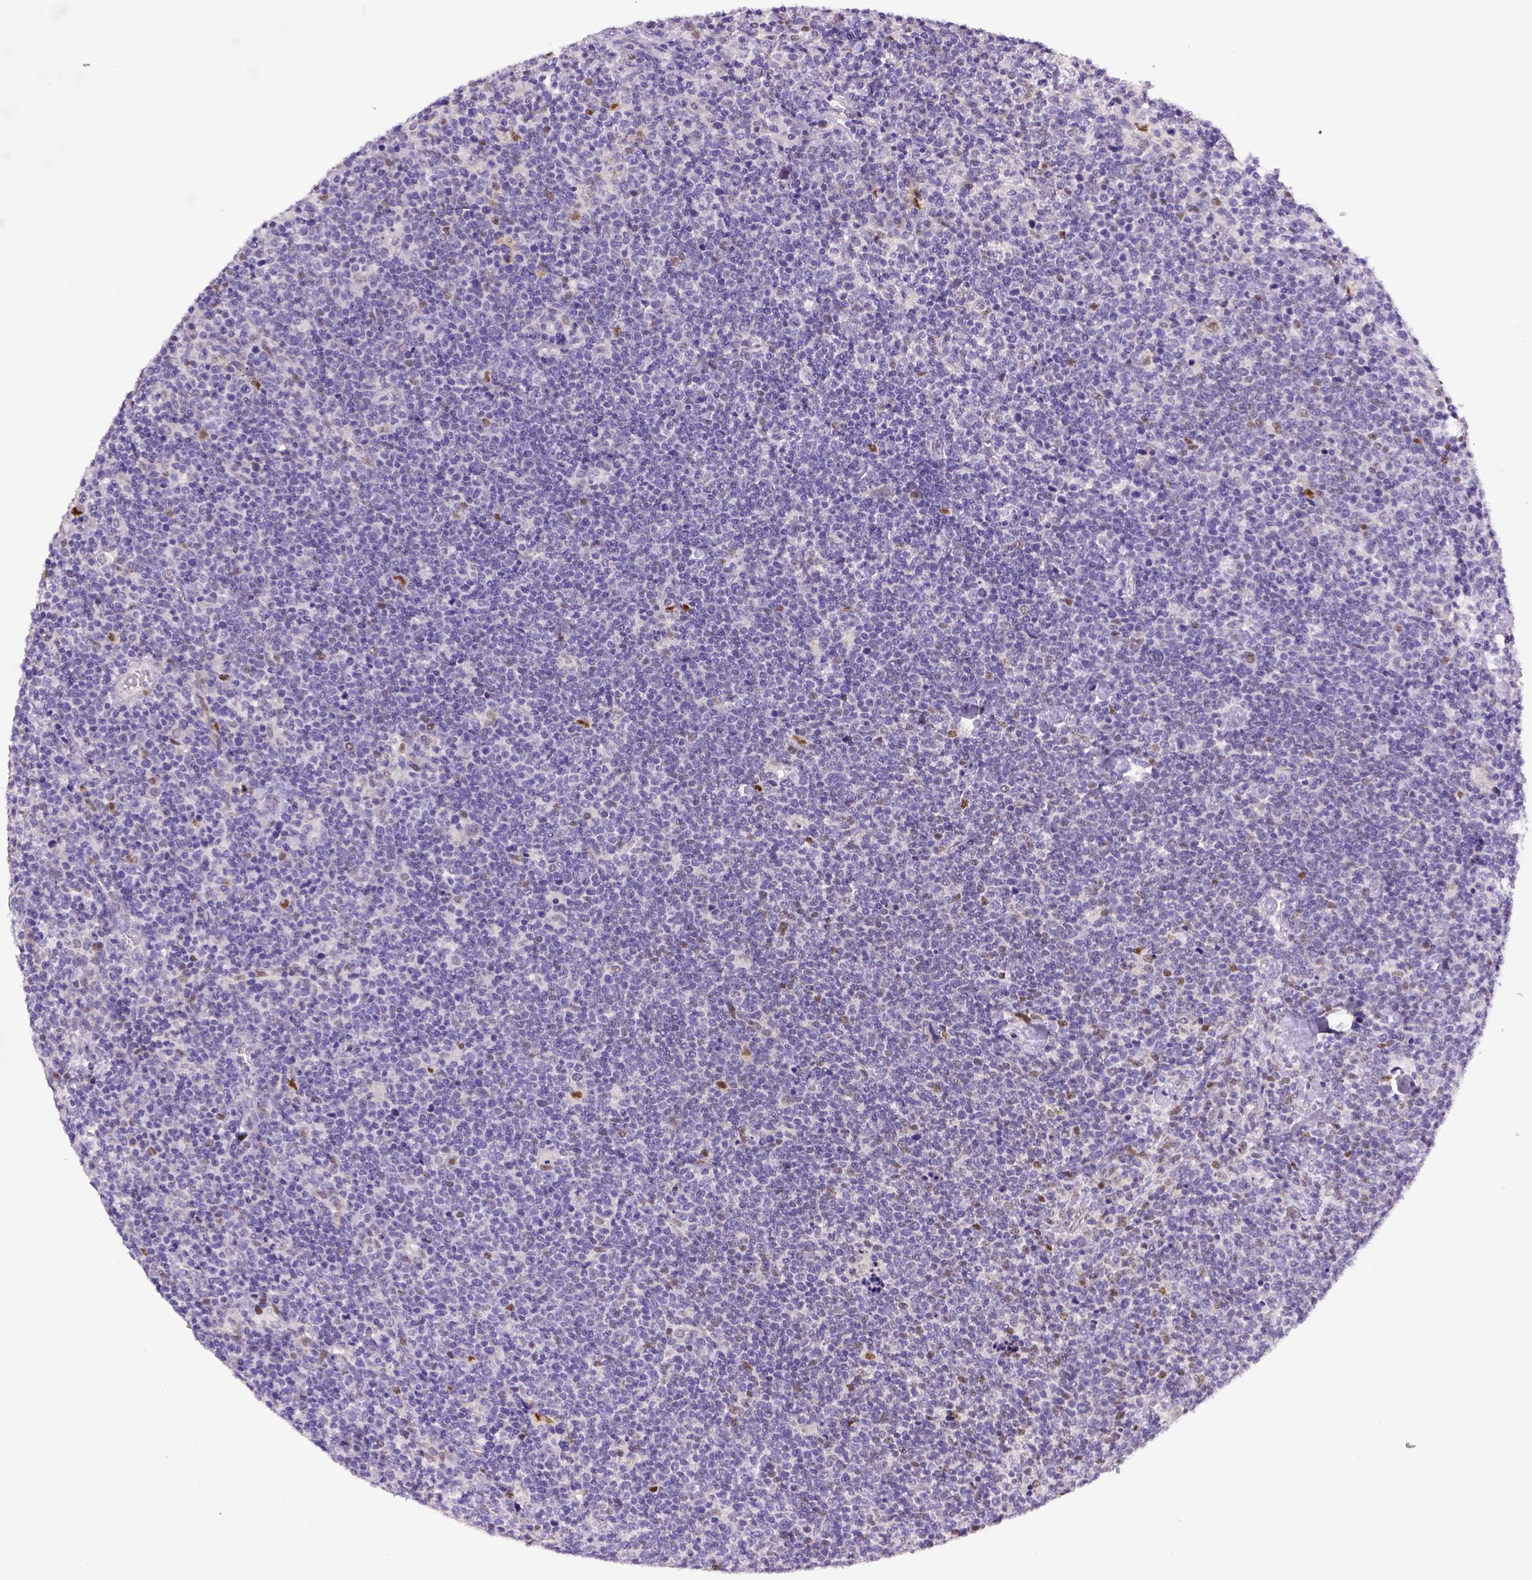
{"staining": {"intensity": "negative", "quantity": "none", "location": "none"}, "tissue": "lymphoma", "cell_type": "Tumor cells", "image_type": "cancer", "snomed": [{"axis": "morphology", "description": "Malignant lymphoma, non-Hodgkin's type, High grade"}, {"axis": "topography", "description": "Lymph node"}], "caption": "This micrograph is of malignant lymphoma, non-Hodgkin's type (high-grade) stained with immunohistochemistry to label a protein in brown with the nuclei are counter-stained blue. There is no expression in tumor cells.", "gene": "CDKN1A", "patient": {"sex": "male", "age": 61}}